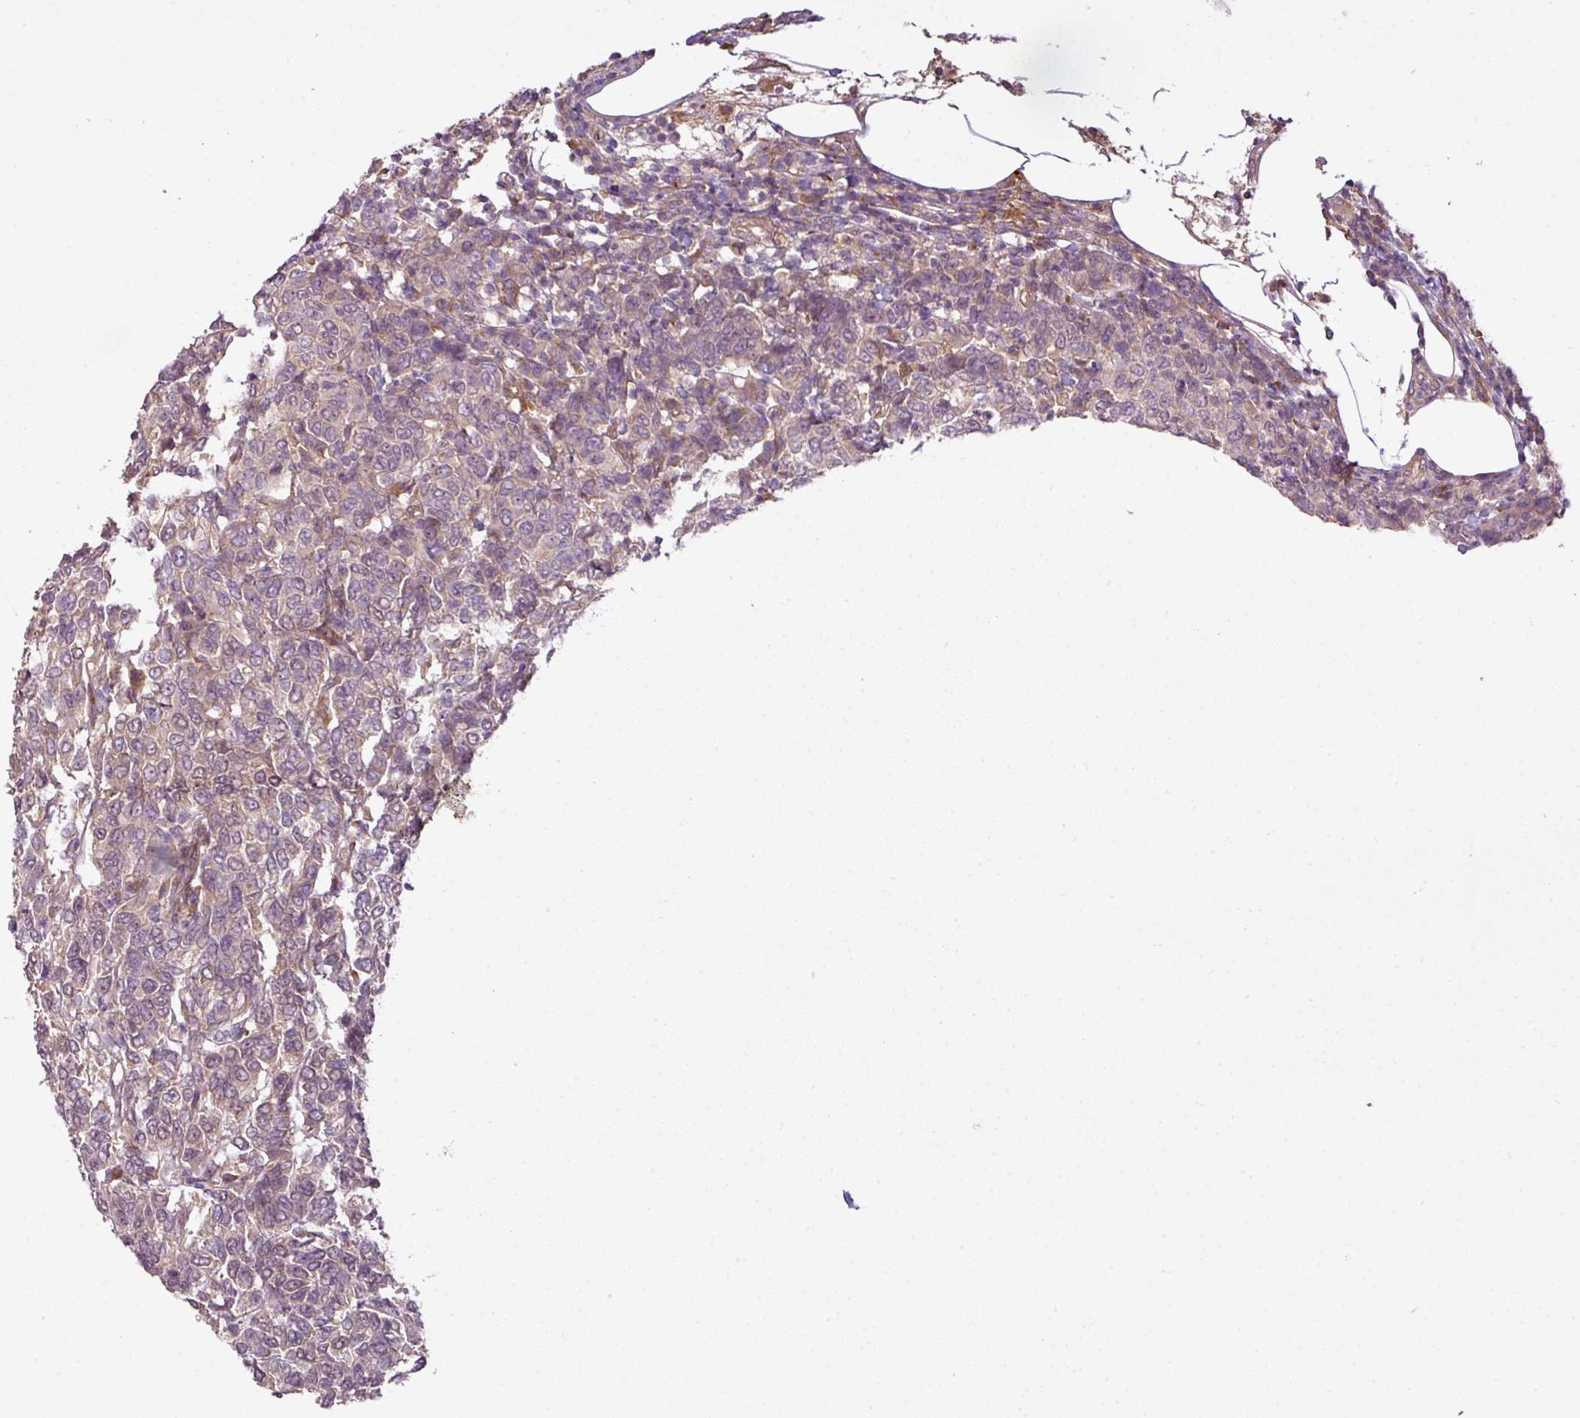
{"staining": {"intensity": "weak", "quantity": "<25%", "location": "cytoplasmic/membranous"}, "tissue": "breast cancer", "cell_type": "Tumor cells", "image_type": "cancer", "snomed": [{"axis": "morphology", "description": "Duct carcinoma"}, {"axis": "topography", "description": "Breast"}], "caption": "Immunohistochemistry (IHC) photomicrograph of neoplastic tissue: human breast cancer (intraductal carcinoma) stained with DAB (3,3'-diaminobenzidine) shows no significant protein staining in tumor cells.", "gene": "DNAAF4", "patient": {"sex": "female", "age": 55}}